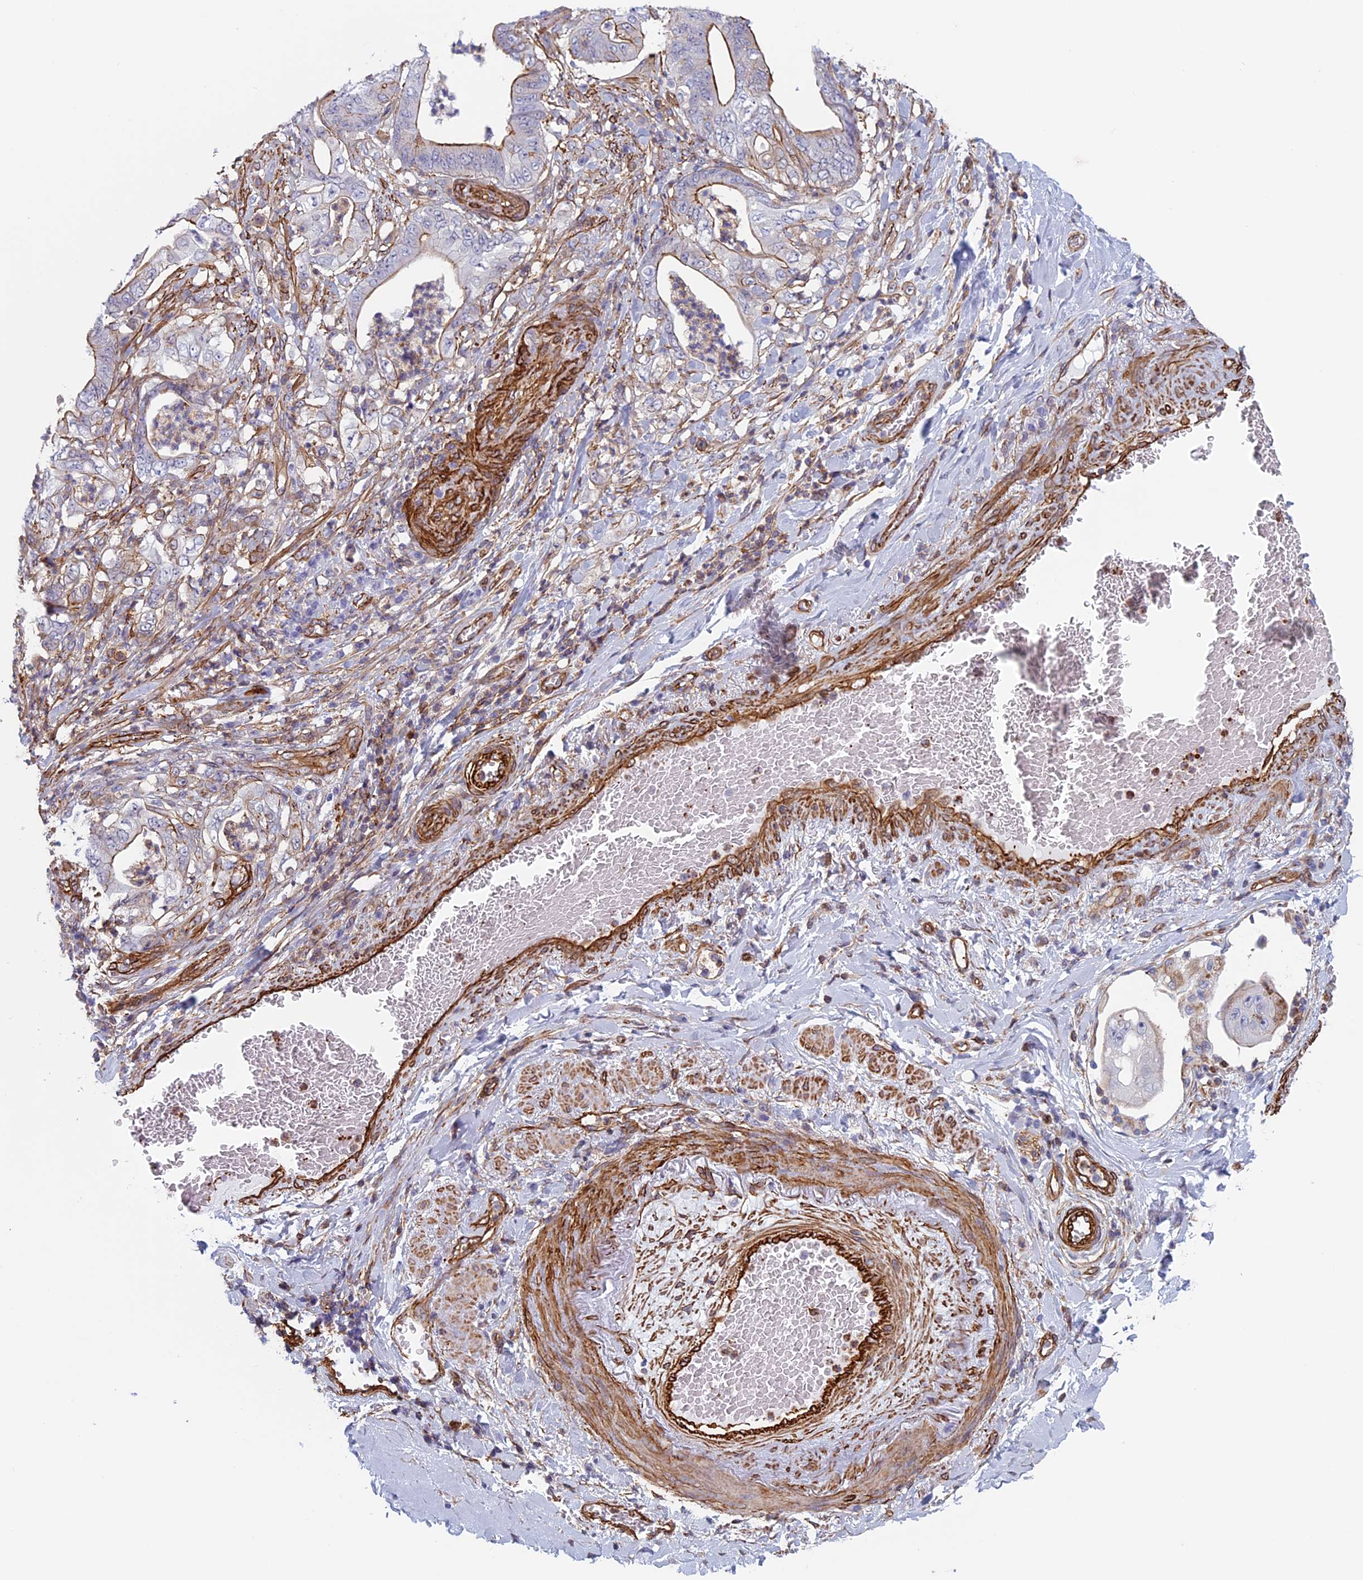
{"staining": {"intensity": "moderate", "quantity": "<25%", "location": "cytoplasmic/membranous"}, "tissue": "stomach cancer", "cell_type": "Tumor cells", "image_type": "cancer", "snomed": [{"axis": "morphology", "description": "Adenocarcinoma, NOS"}, {"axis": "topography", "description": "Stomach"}], "caption": "Protein staining exhibits moderate cytoplasmic/membranous staining in approximately <25% of tumor cells in adenocarcinoma (stomach).", "gene": "ANGPTL2", "patient": {"sex": "female", "age": 73}}